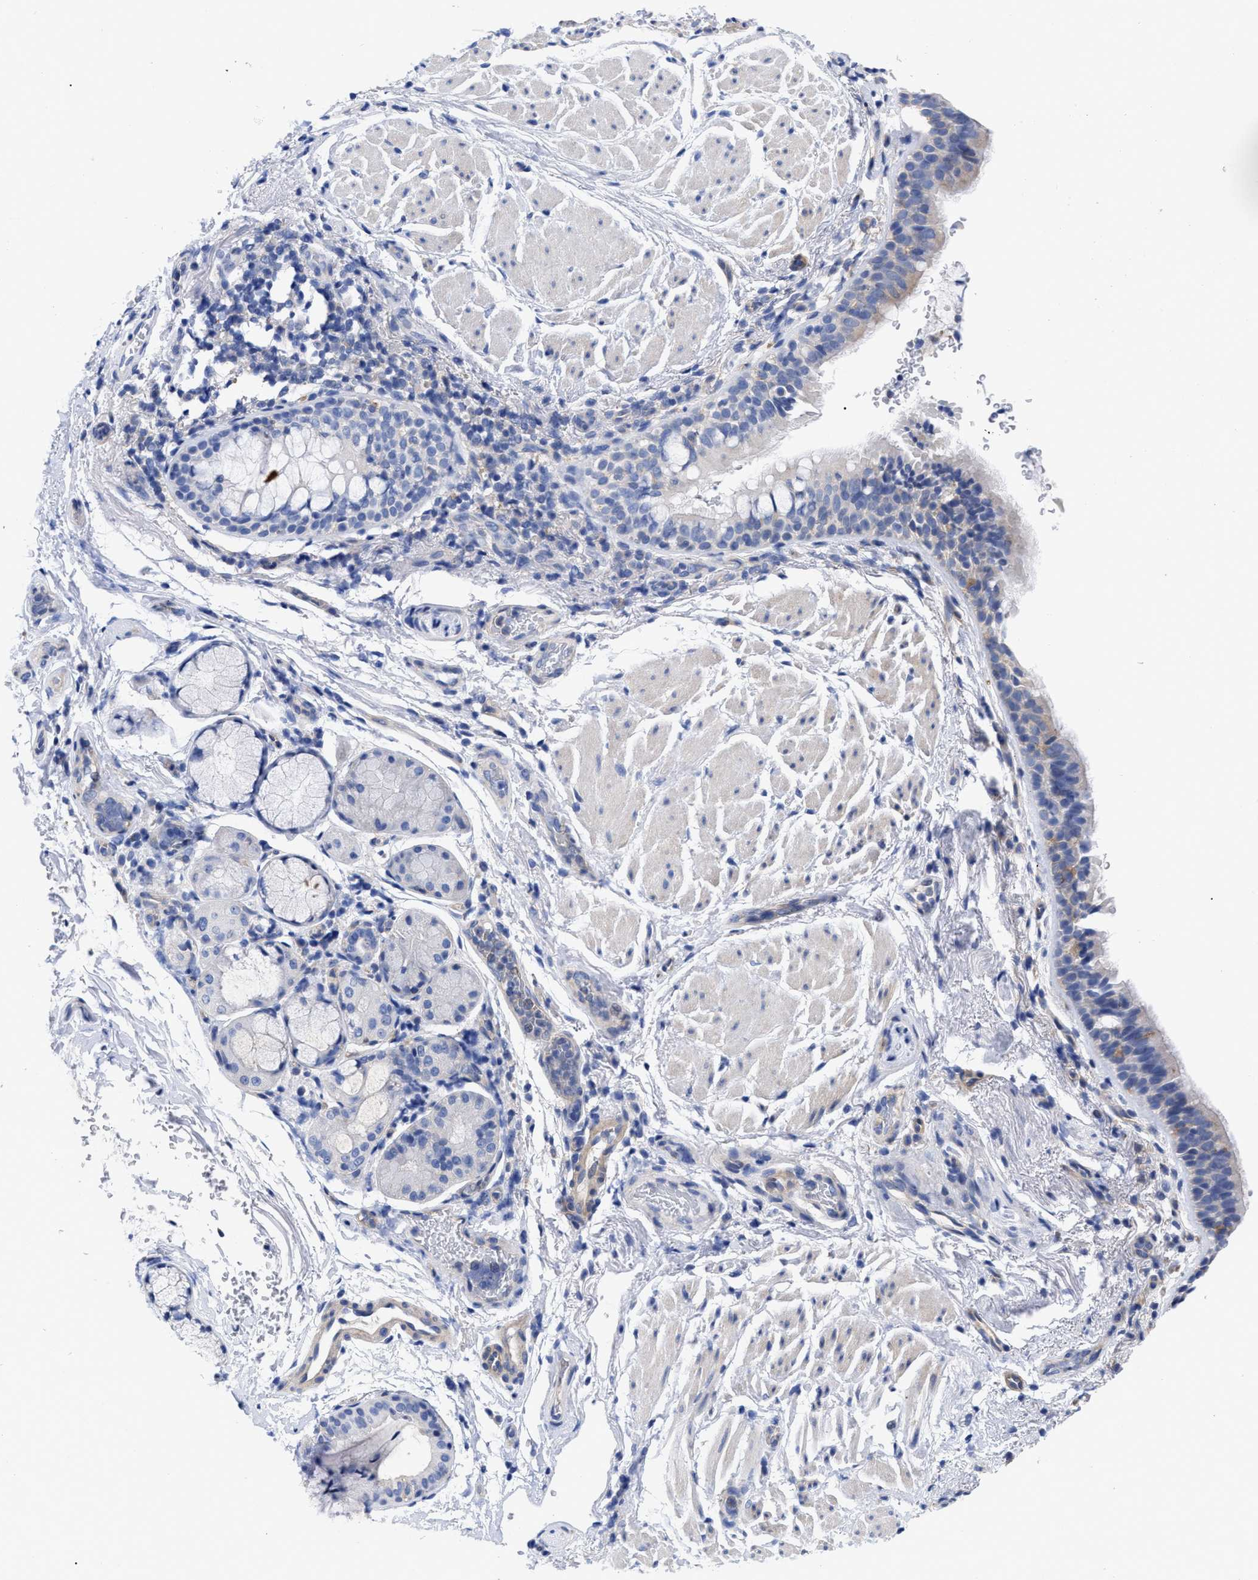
{"staining": {"intensity": "negative", "quantity": "none", "location": "none"}, "tissue": "bronchus", "cell_type": "Respiratory epithelial cells", "image_type": "normal", "snomed": [{"axis": "morphology", "description": "Normal tissue, NOS"}, {"axis": "morphology", "description": "Inflammation, NOS"}, {"axis": "topography", "description": "Cartilage tissue"}, {"axis": "topography", "description": "Bronchus"}], "caption": "An immunohistochemistry (IHC) histopathology image of unremarkable bronchus is shown. There is no staining in respiratory epithelial cells of bronchus.", "gene": "IRAG2", "patient": {"sex": "male", "age": 77}}